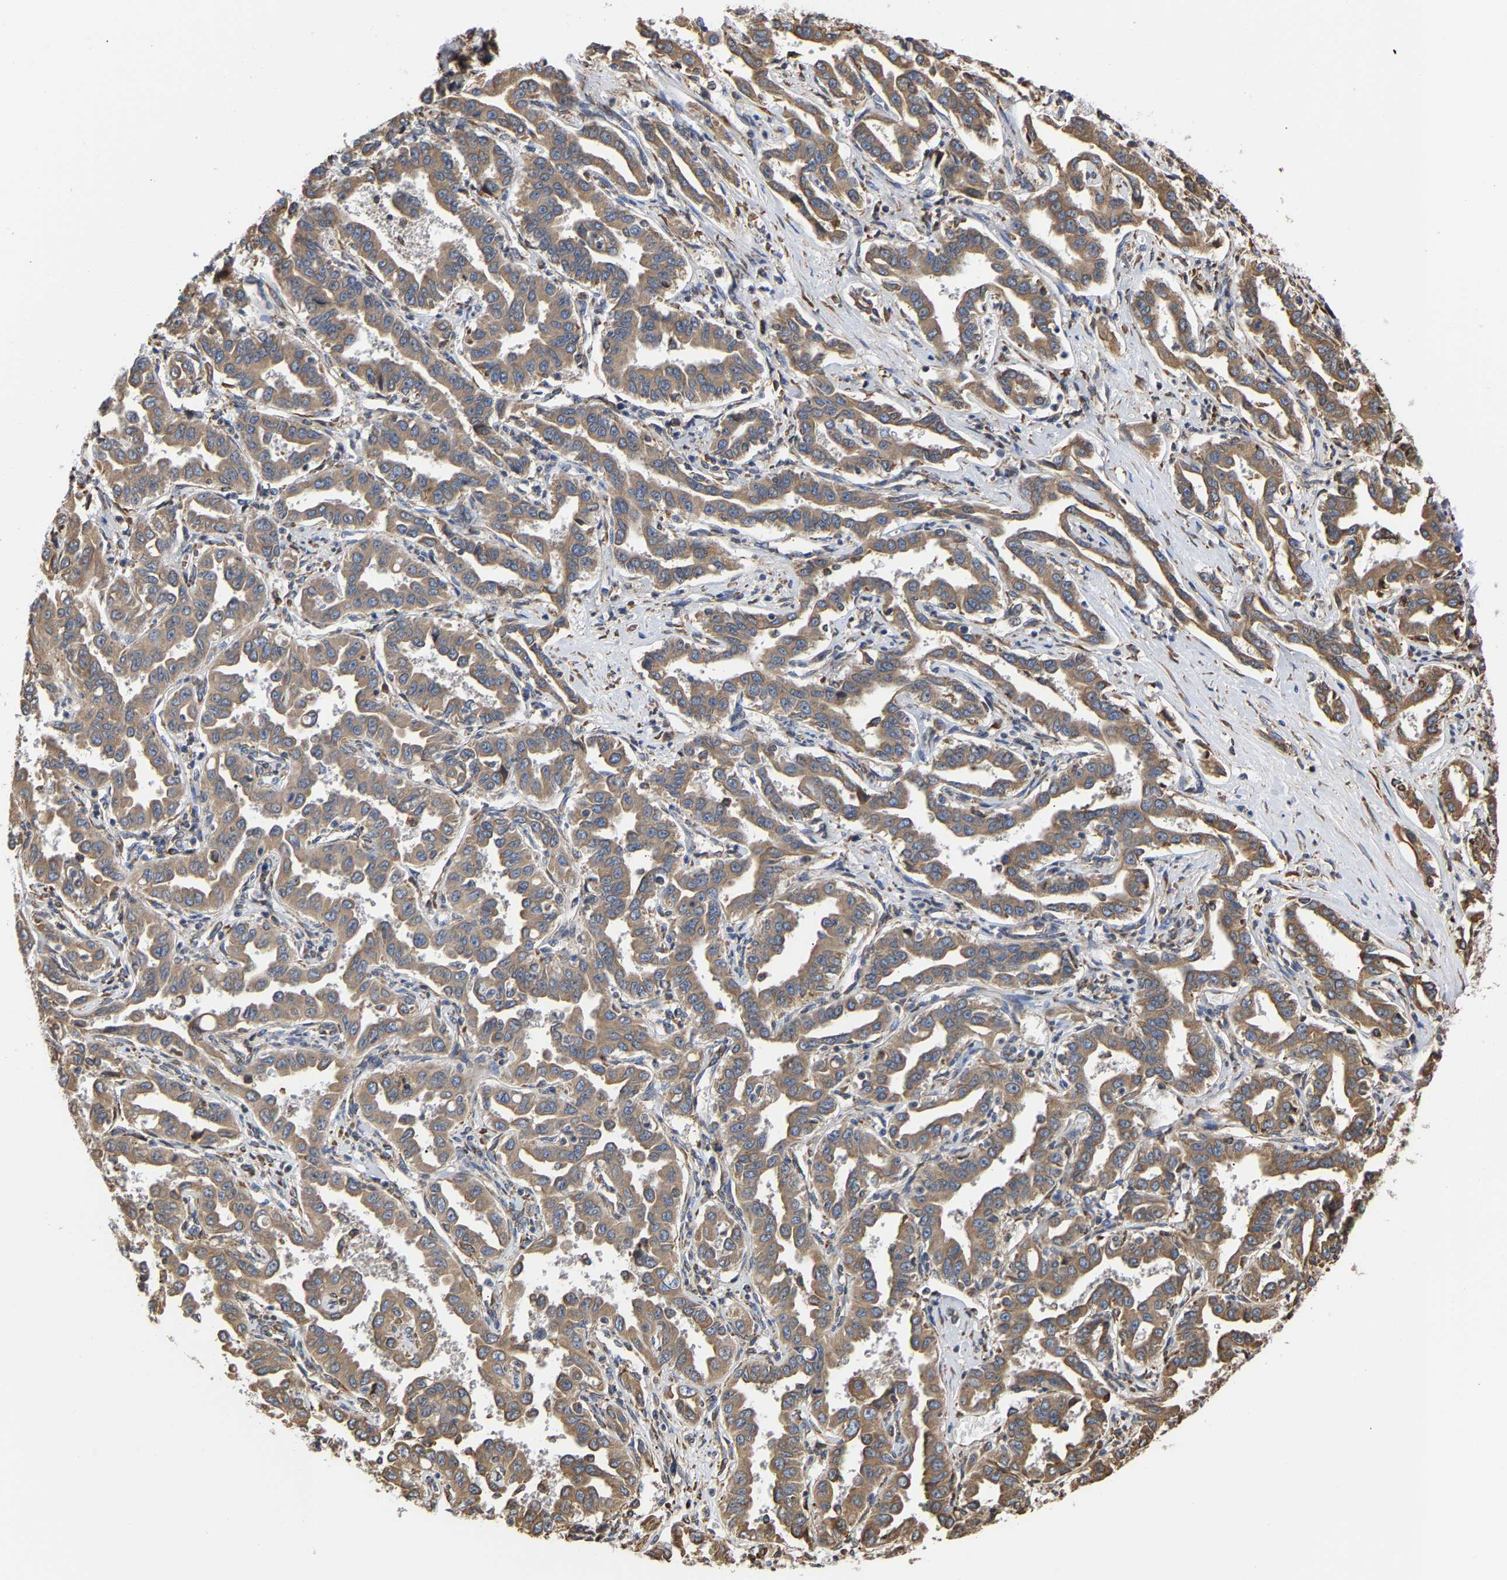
{"staining": {"intensity": "moderate", "quantity": ">75%", "location": "cytoplasmic/membranous"}, "tissue": "liver cancer", "cell_type": "Tumor cells", "image_type": "cancer", "snomed": [{"axis": "morphology", "description": "Cholangiocarcinoma"}, {"axis": "topography", "description": "Liver"}], "caption": "Immunohistochemistry (DAB (3,3'-diaminobenzidine)) staining of liver cancer demonstrates moderate cytoplasmic/membranous protein positivity in about >75% of tumor cells. The protein of interest is stained brown, and the nuclei are stained in blue (DAB IHC with brightfield microscopy, high magnification).", "gene": "ARAP1", "patient": {"sex": "male", "age": 59}}